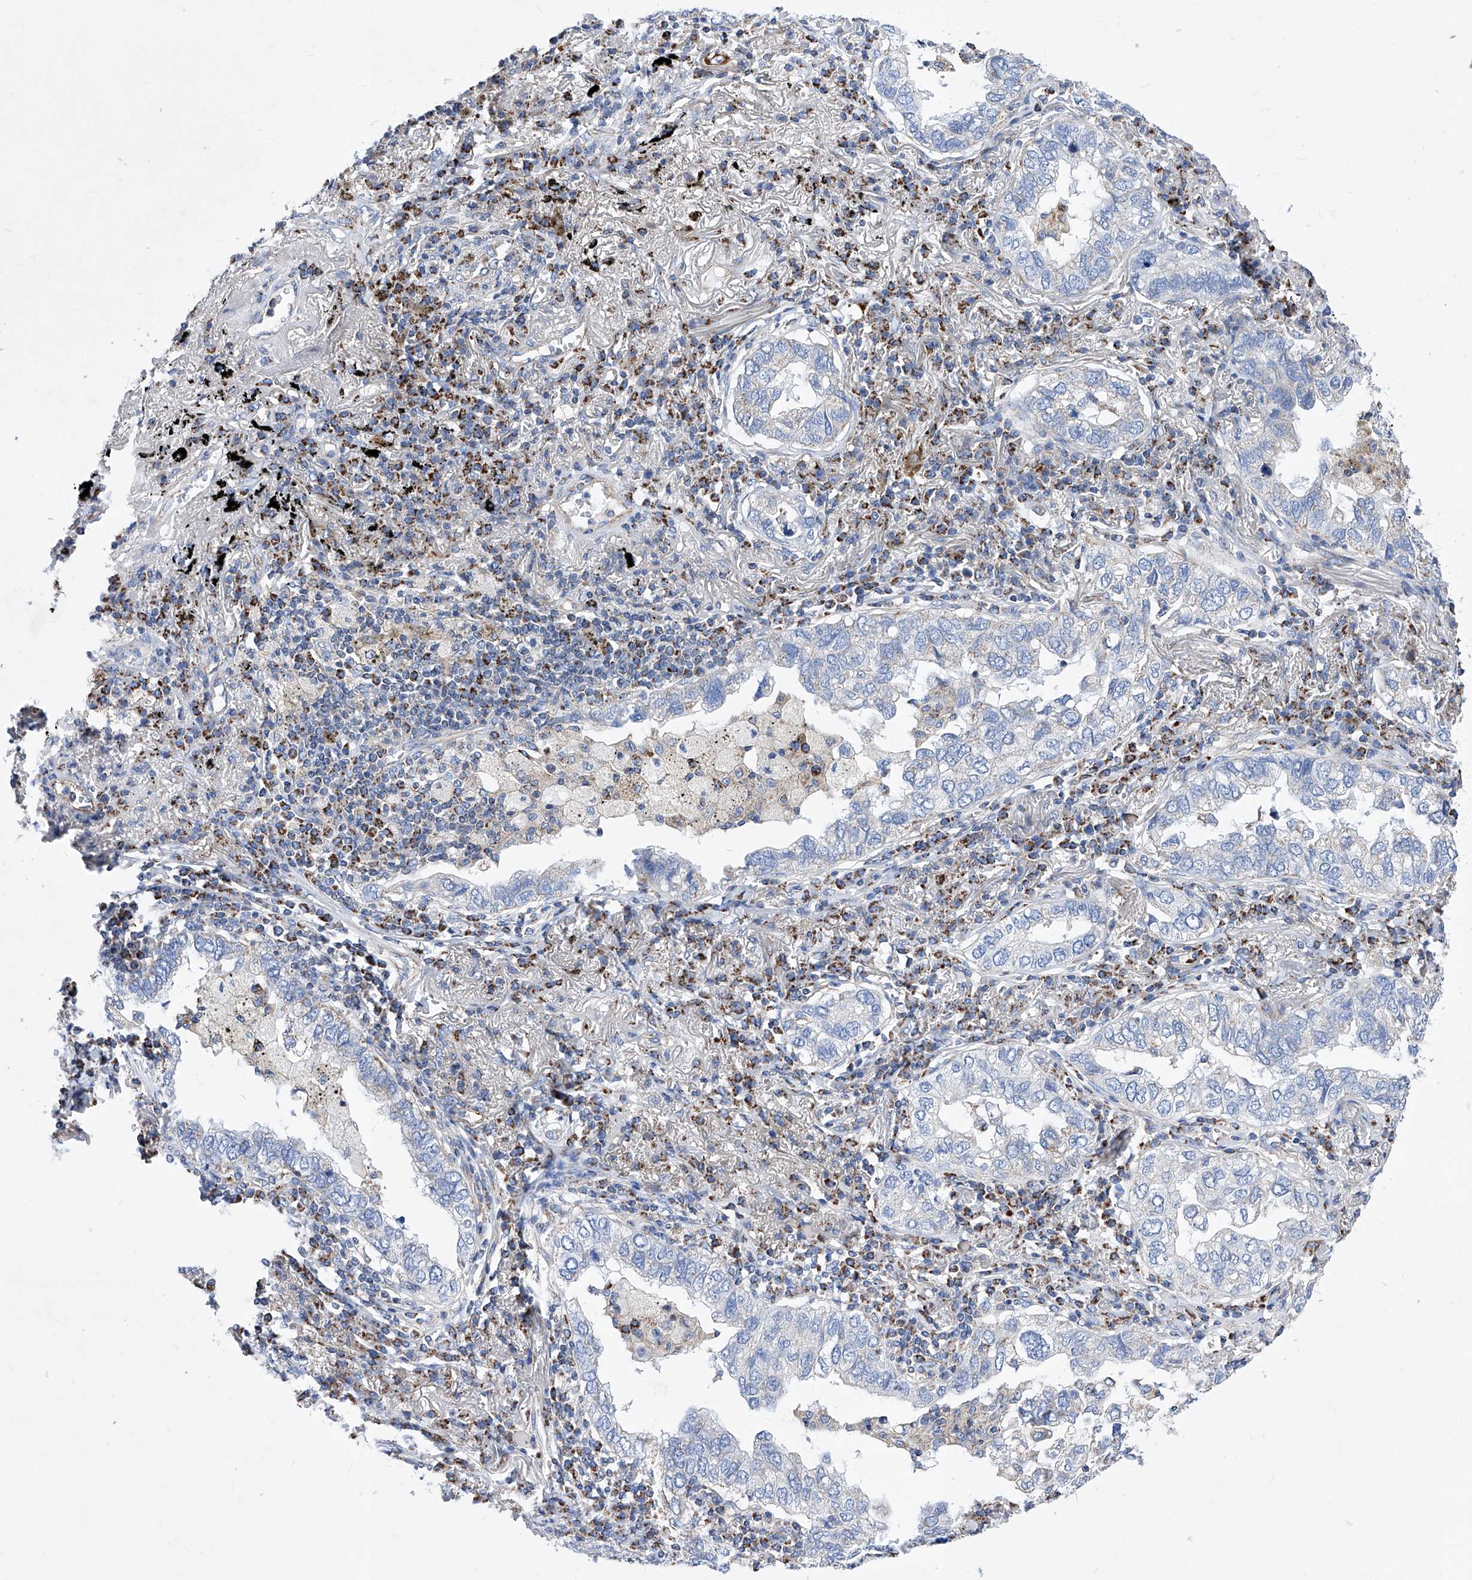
{"staining": {"intensity": "negative", "quantity": "none", "location": "none"}, "tissue": "lung cancer", "cell_type": "Tumor cells", "image_type": "cancer", "snomed": [{"axis": "morphology", "description": "Adenocarcinoma, NOS"}, {"axis": "topography", "description": "Lung"}], "caption": "Human lung adenocarcinoma stained for a protein using IHC exhibits no expression in tumor cells.", "gene": "HRNR", "patient": {"sex": "male", "age": 65}}